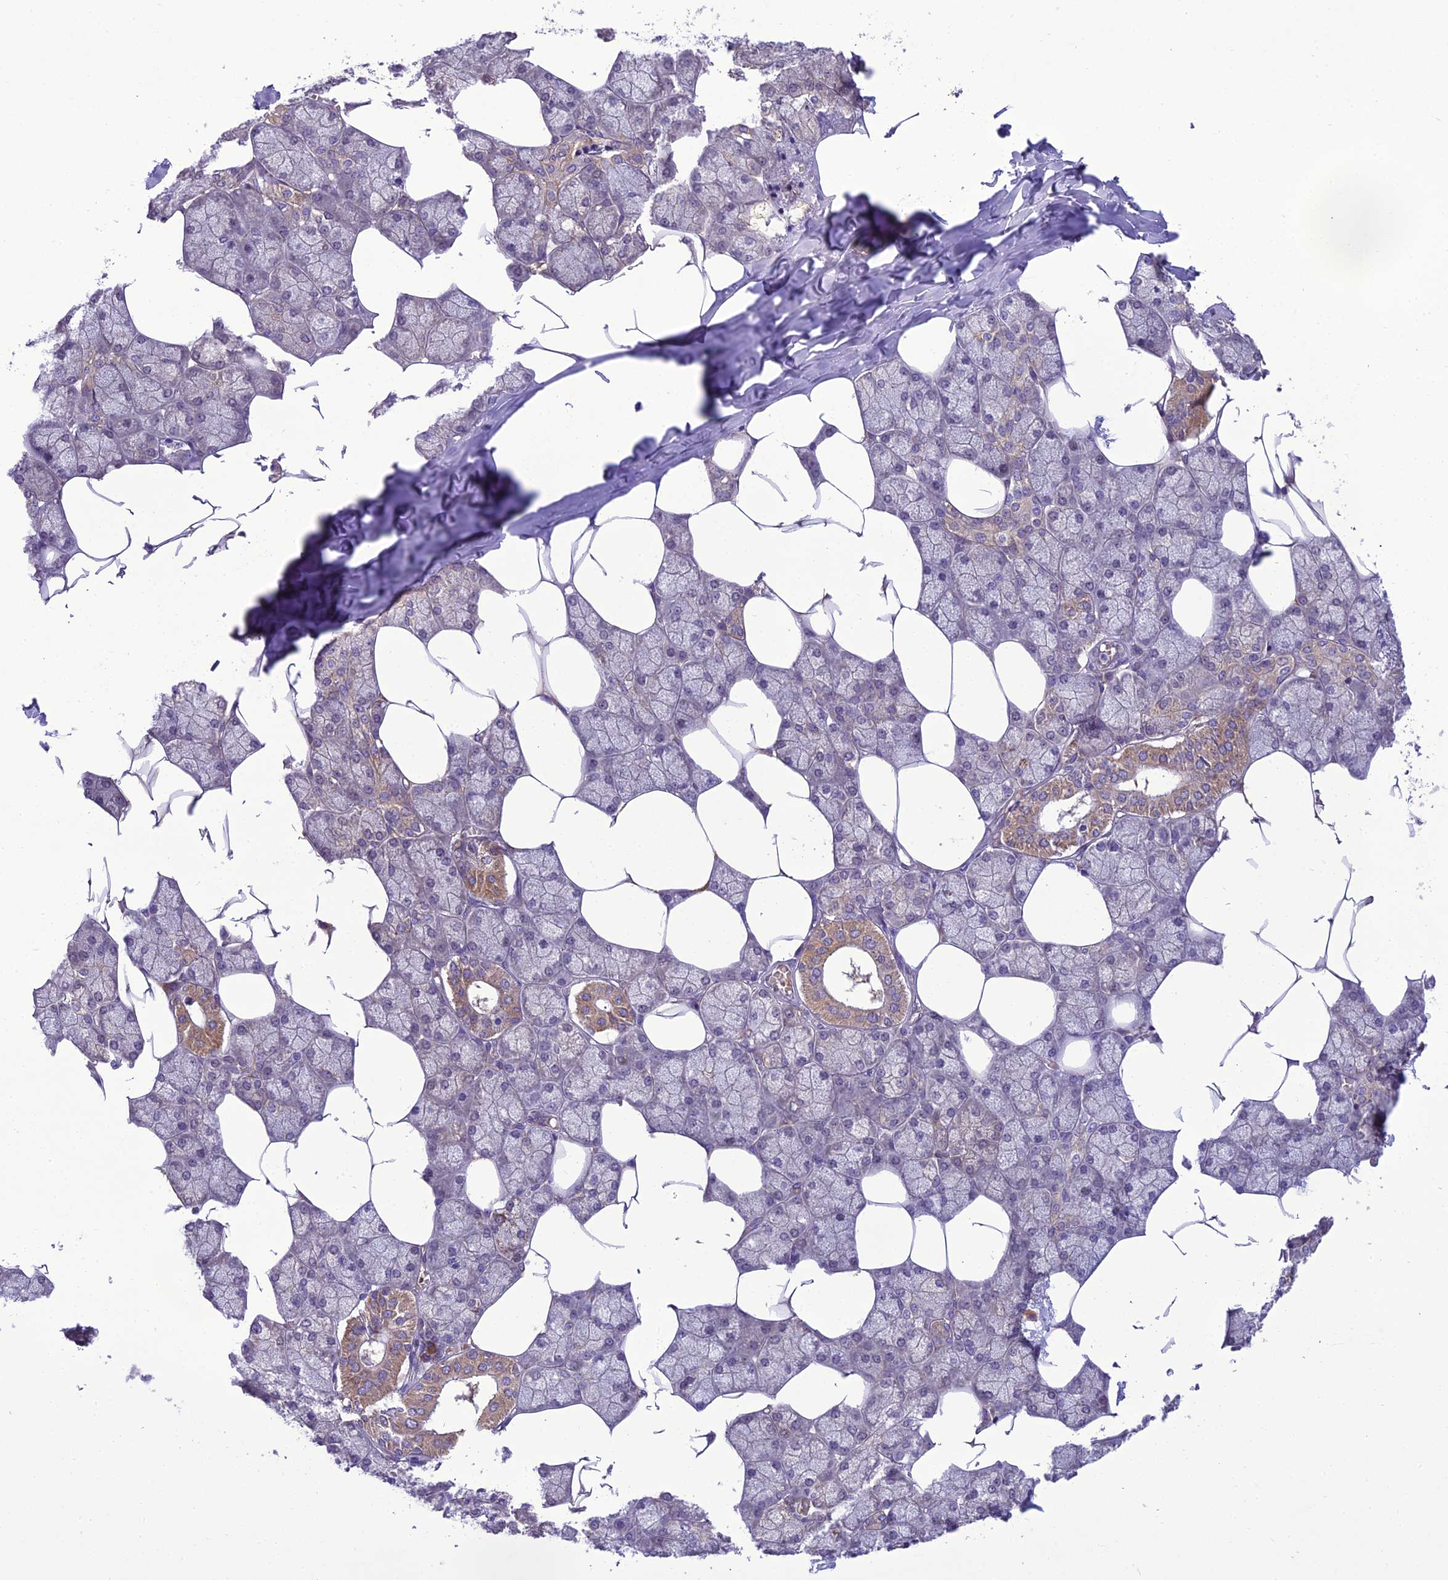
{"staining": {"intensity": "moderate", "quantity": "25%-75%", "location": "cytoplasmic/membranous"}, "tissue": "salivary gland", "cell_type": "Glandular cells", "image_type": "normal", "snomed": [{"axis": "morphology", "description": "Normal tissue, NOS"}, {"axis": "topography", "description": "Salivary gland"}], "caption": "Approximately 25%-75% of glandular cells in normal salivary gland display moderate cytoplasmic/membranous protein positivity as visualized by brown immunohistochemical staining.", "gene": "ENSG00000260272", "patient": {"sex": "male", "age": 62}}